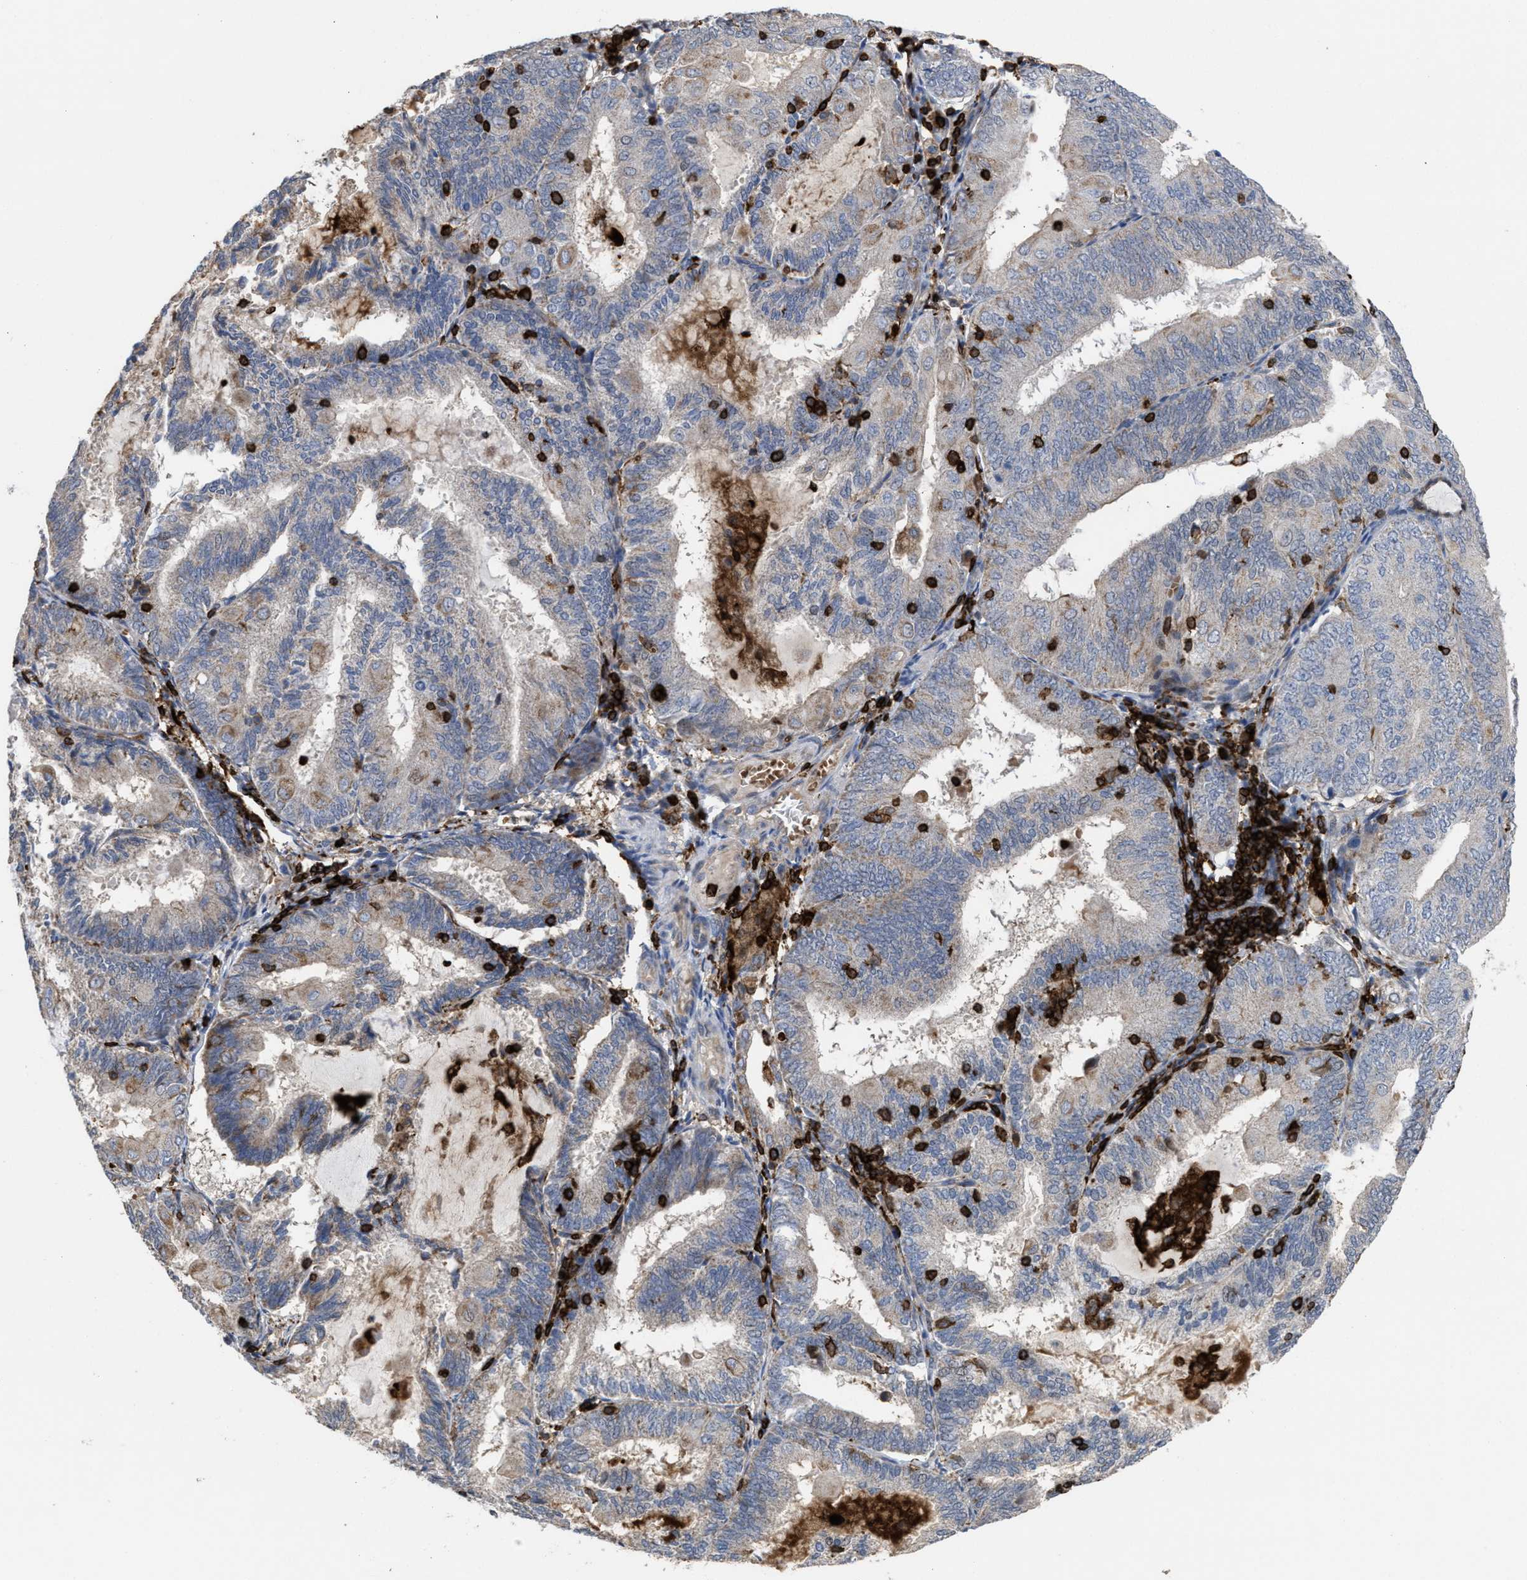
{"staining": {"intensity": "negative", "quantity": "none", "location": "none"}, "tissue": "endometrial cancer", "cell_type": "Tumor cells", "image_type": "cancer", "snomed": [{"axis": "morphology", "description": "Adenocarcinoma, NOS"}, {"axis": "topography", "description": "Endometrium"}], "caption": "Immunohistochemistry micrograph of neoplastic tissue: endometrial cancer stained with DAB (3,3'-diaminobenzidine) demonstrates no significant protein positivity in tumor cells. Brightfield microscopy of IHC stained with DAB (3,3'-diaminobenzidine) (brown) and hematoxylin (blue), captured at high magnification.", "gene": "PTPRE", "patient": {"sex": "female", "age": 81}}